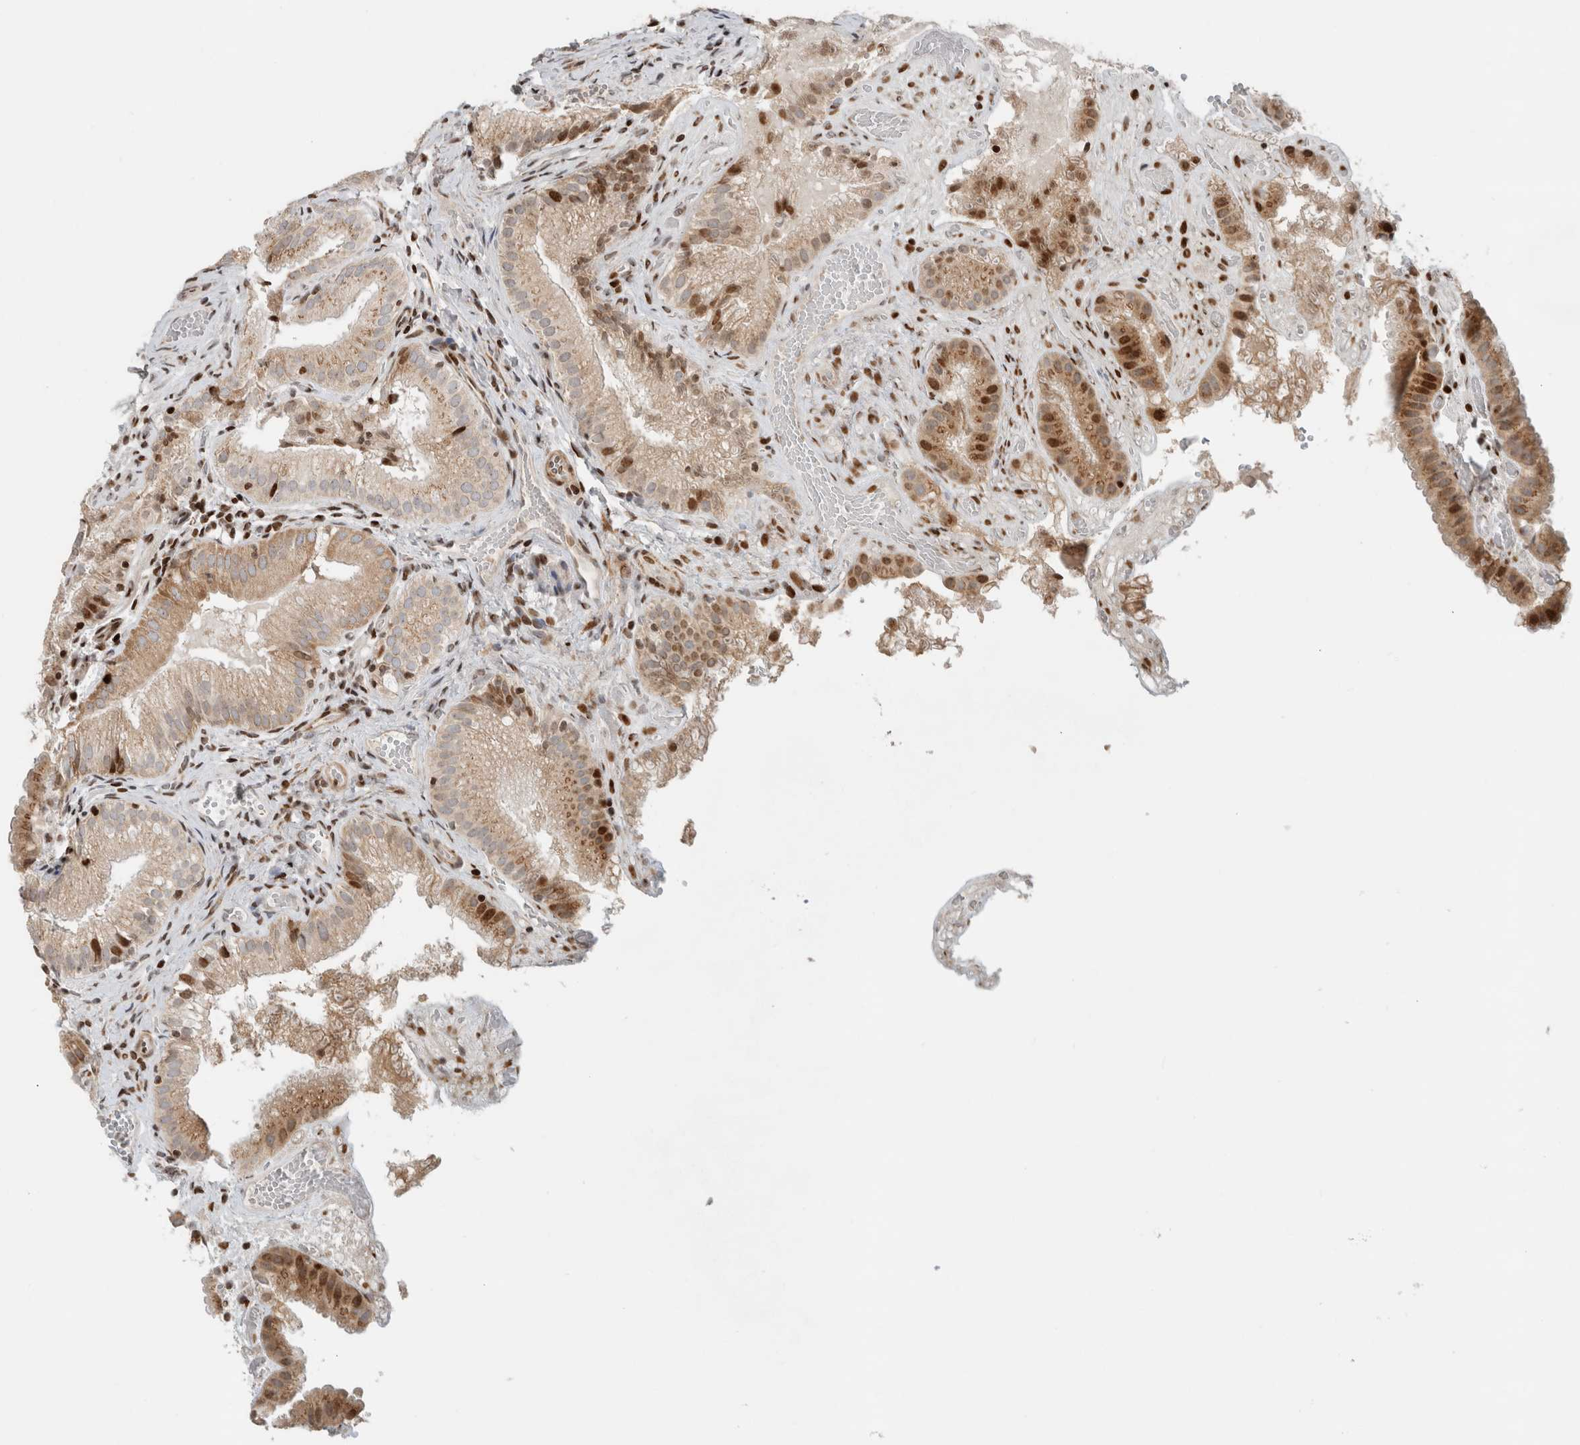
{"staining": {"intensity": "moderate", "quantity": "25%-75%", "location": "cytoplasmic/membranous,nuclear"}, "tissue": "gallbladder", "cell_type": "Glandular cells", "image_type": "normal", "snomed": [{"axis": "morphology", "description": "Normal tissue, NOS"}, {"axis": "topography", "description": "Gallbladder"}], "caption": "A histopathology image of human gallbladder stained for a protein reveals moderate cytoplasmic/membranous,nuclear brown staining in glandular cells.", "gene": "GINS4", "patient": {"sex": "female", "age": 30}}